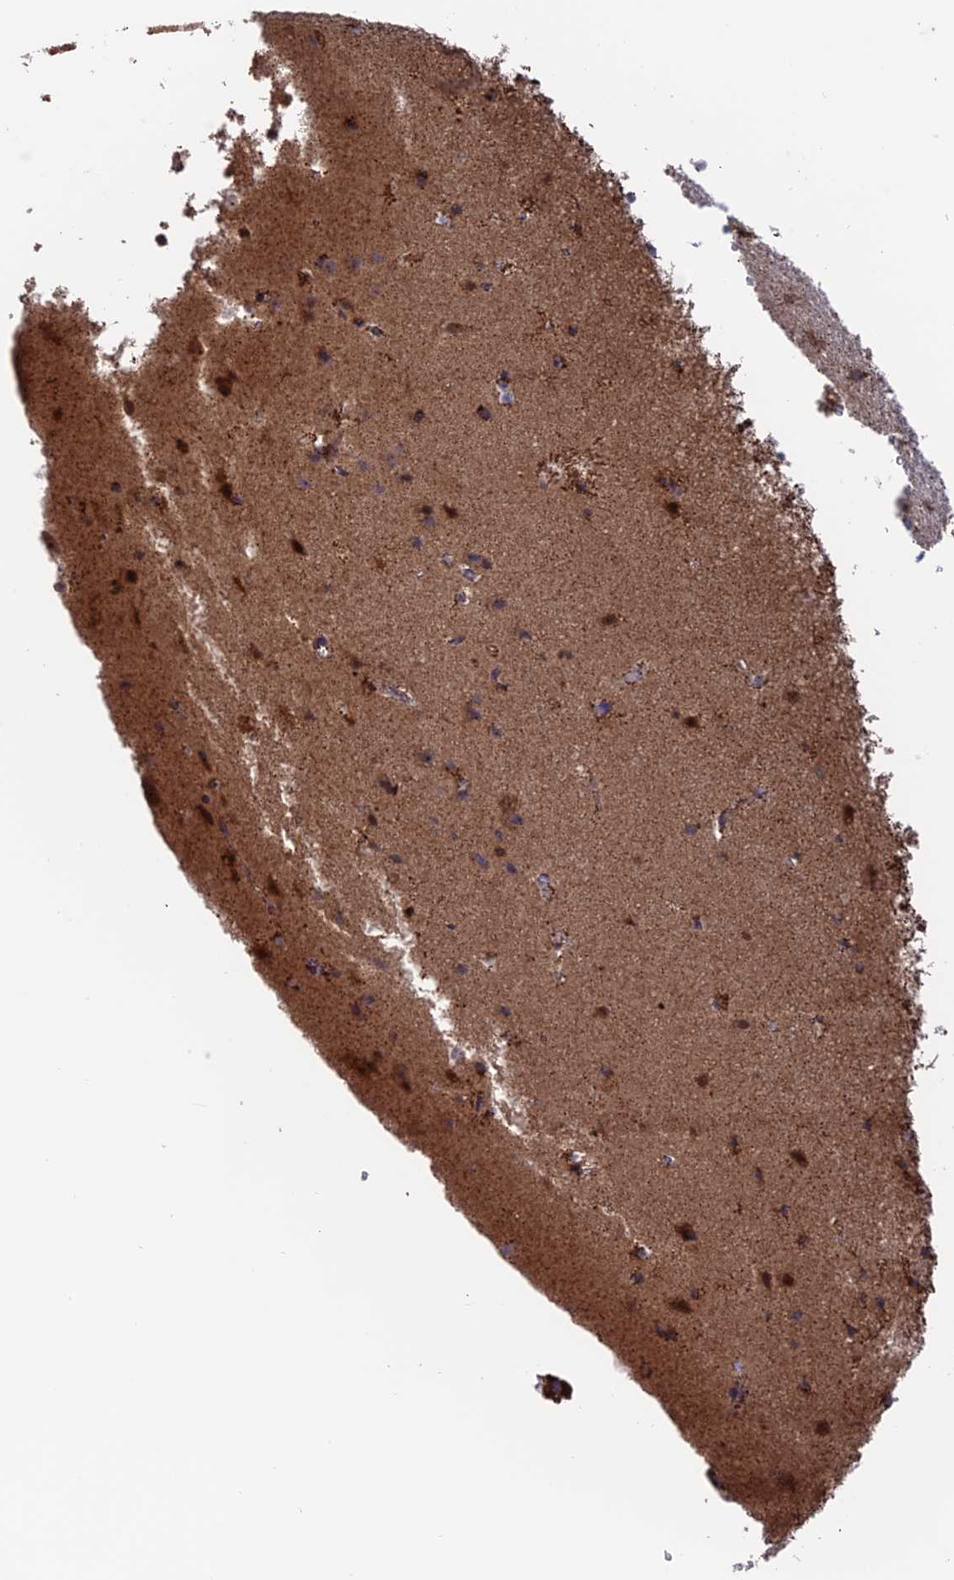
{"staining": {"intensity": "moderate", "quantity": "25%-75%", "location": "cytoplasmic/membranous"}, "tissue": "cerebral cortex", "cell_type": "Endothelial cells", "image_type": "normal", "snomed": [{"axis": "morphology", "description": "Normal tissue, NOS"}, {"axis": "topography", "description": "Cerebral cortex"}], "caption": "A micrograph of human cerebral cortex stained for a protein demonstrates moderate cytoplasmic/membranous brown staining in endothelial cells.", "gene": "DTYMK", "patient": {"sex": "male", "age": 54}}